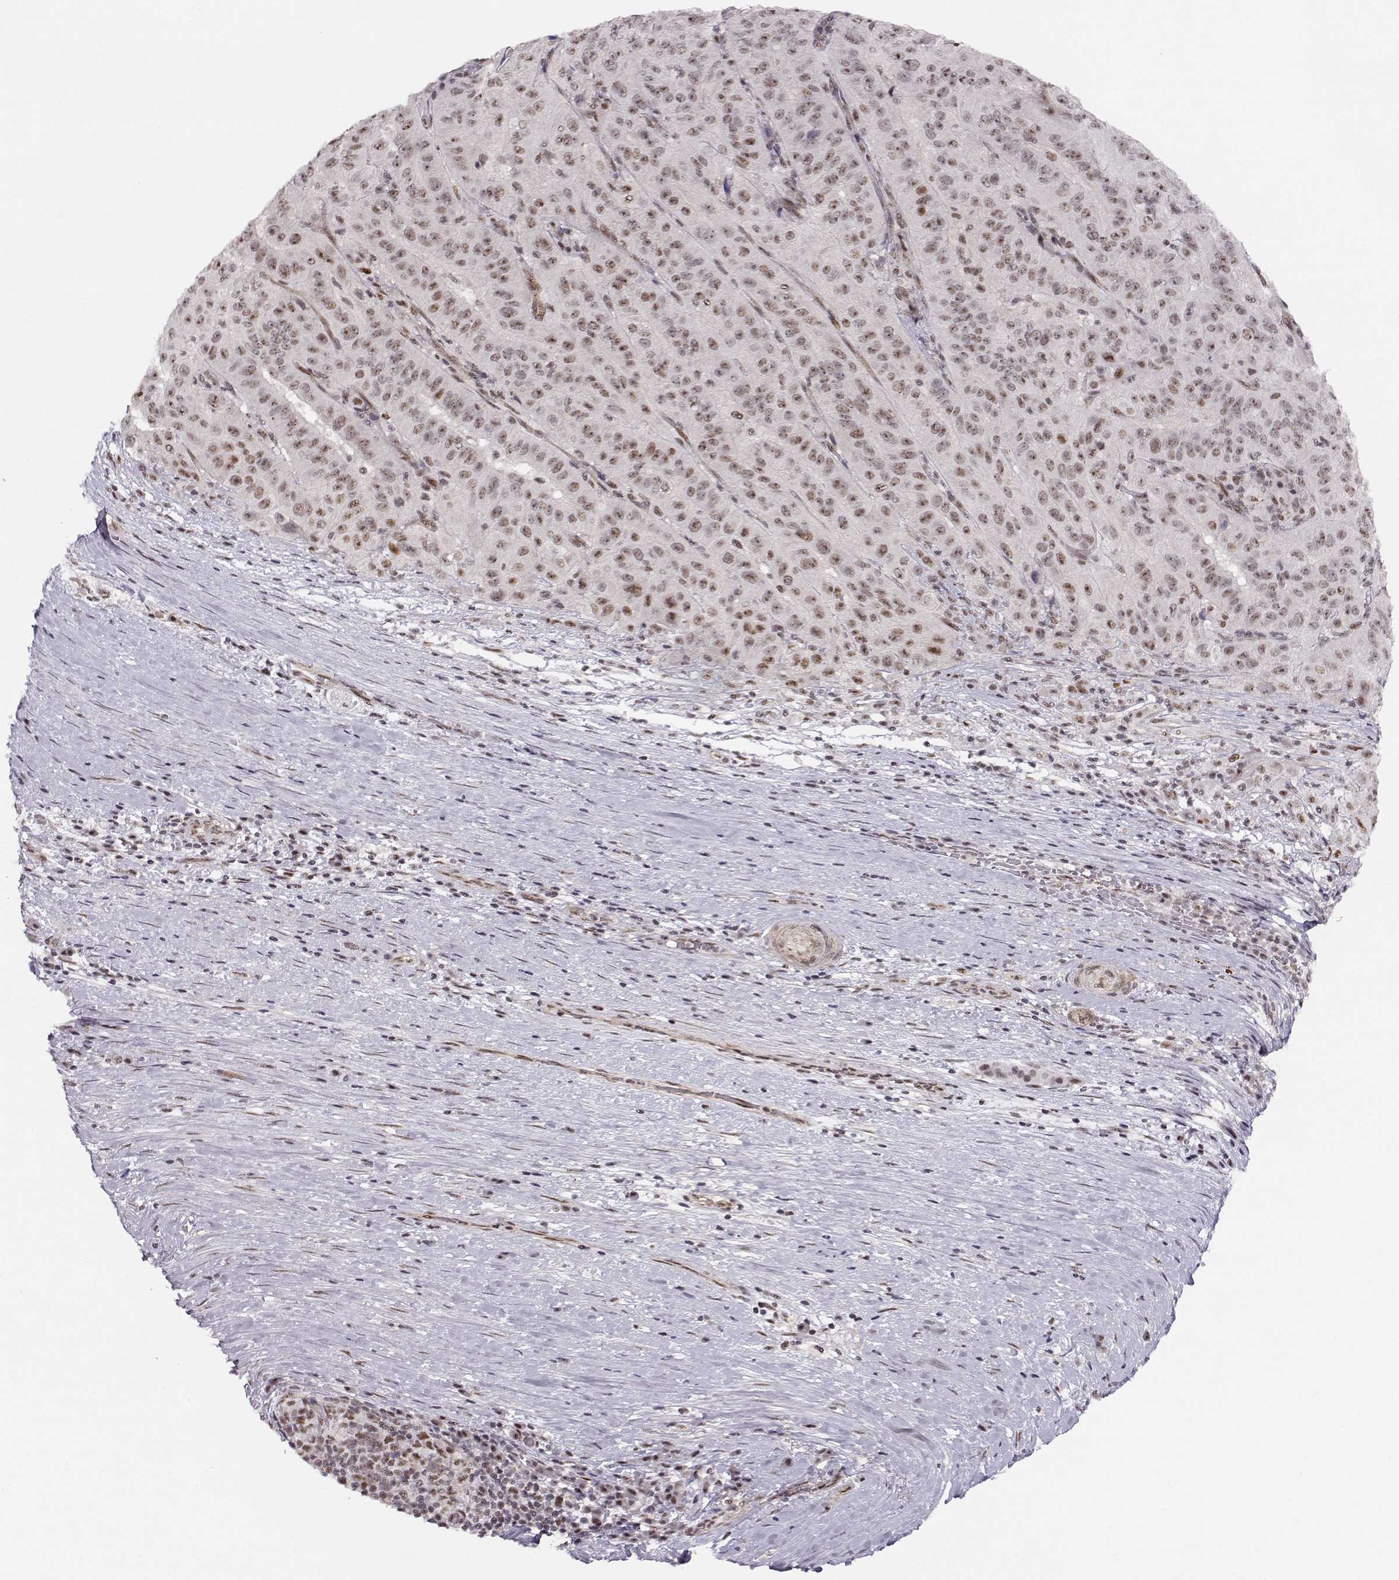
{"staining": {"intensity": "moderate", "quantity": "25%-75%", "location": "cytoplasmic/membranous,nuclear"}, "tissue": "pancreatic cancer", "cell_type": "Tumor cells", "image_type": "cancer", "snomed": [{"axis": "morphology", "description": "Adenocarcinoma, NOS"}, {"axis": "topography", "description": "Pancreas"}], "caption": "Tumor cells reveal moderate cytoplasmic/membranous and nuclear staining in approximately 25%-75% of cells in pancreatic cancer. (Stains: DAB (3,3'-diaminobenzidine) in brown, nuclei in blue, Microscopy: brightfield microscopy at high magnification).", "gene": "CIR1", "patient": {"sex": "male", "age": 63}}